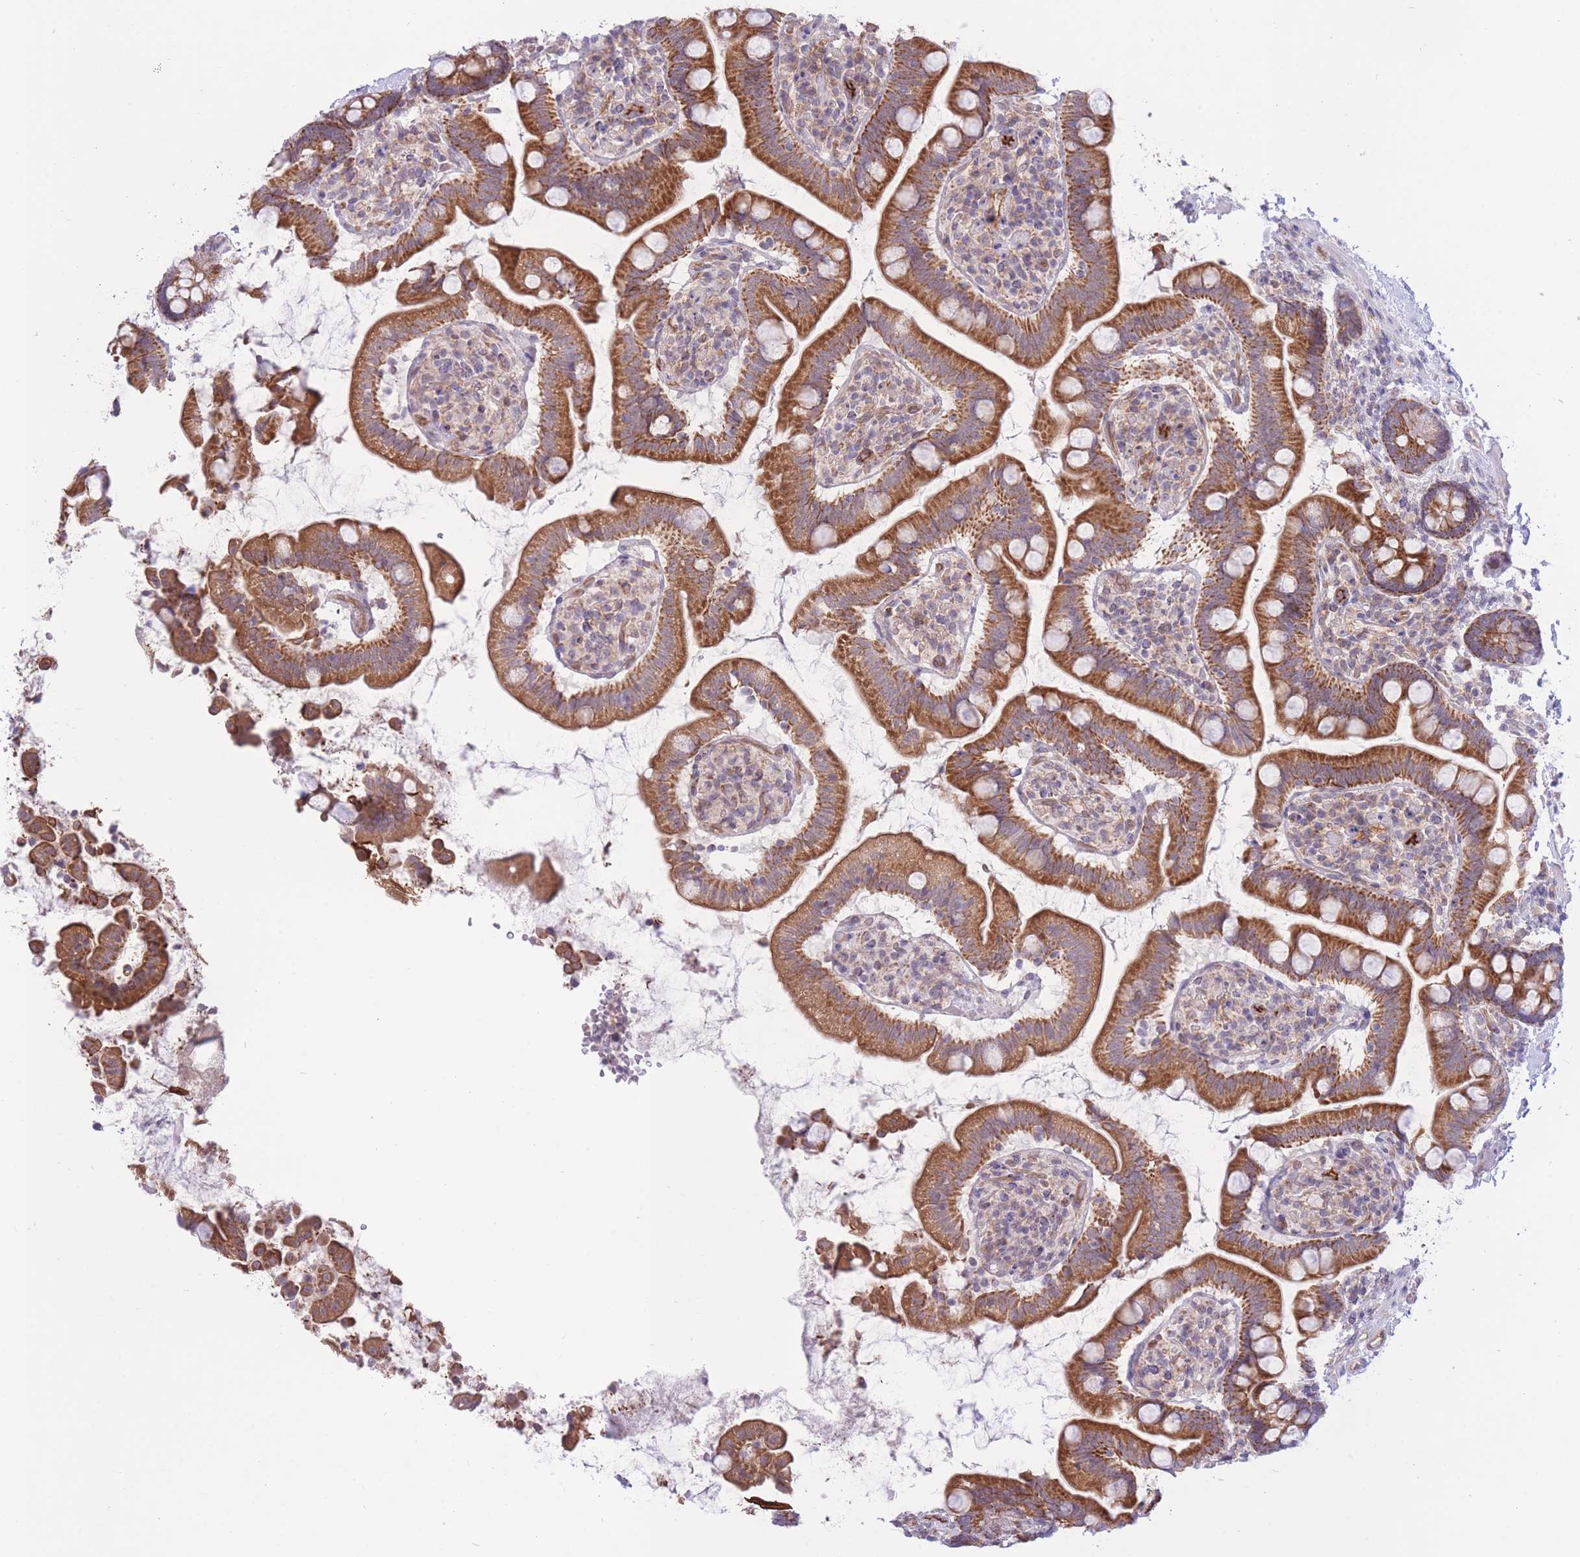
{"staining": {"intensity": "strong", "quantity": ">75%", "location": "cytoplasmic/membranous"}, "tissue": "small intestine", "cell_type": "Glandular cells", "image_type": "normal", "snomed": [{"axis": "morphology", "description": "Normal tissue, NOS"}, {"axis": "topography", "description": "Small intestine"}], "caption": "This micrograph shows immunohistochemistry (IHC) staining of unremarkable human small intestine, with high strong cytoplasmic/membranous staining in approximately >75% of glandular cells.", "gene": "MRPS31", "patient": {"sex": "female", "age": 64}}